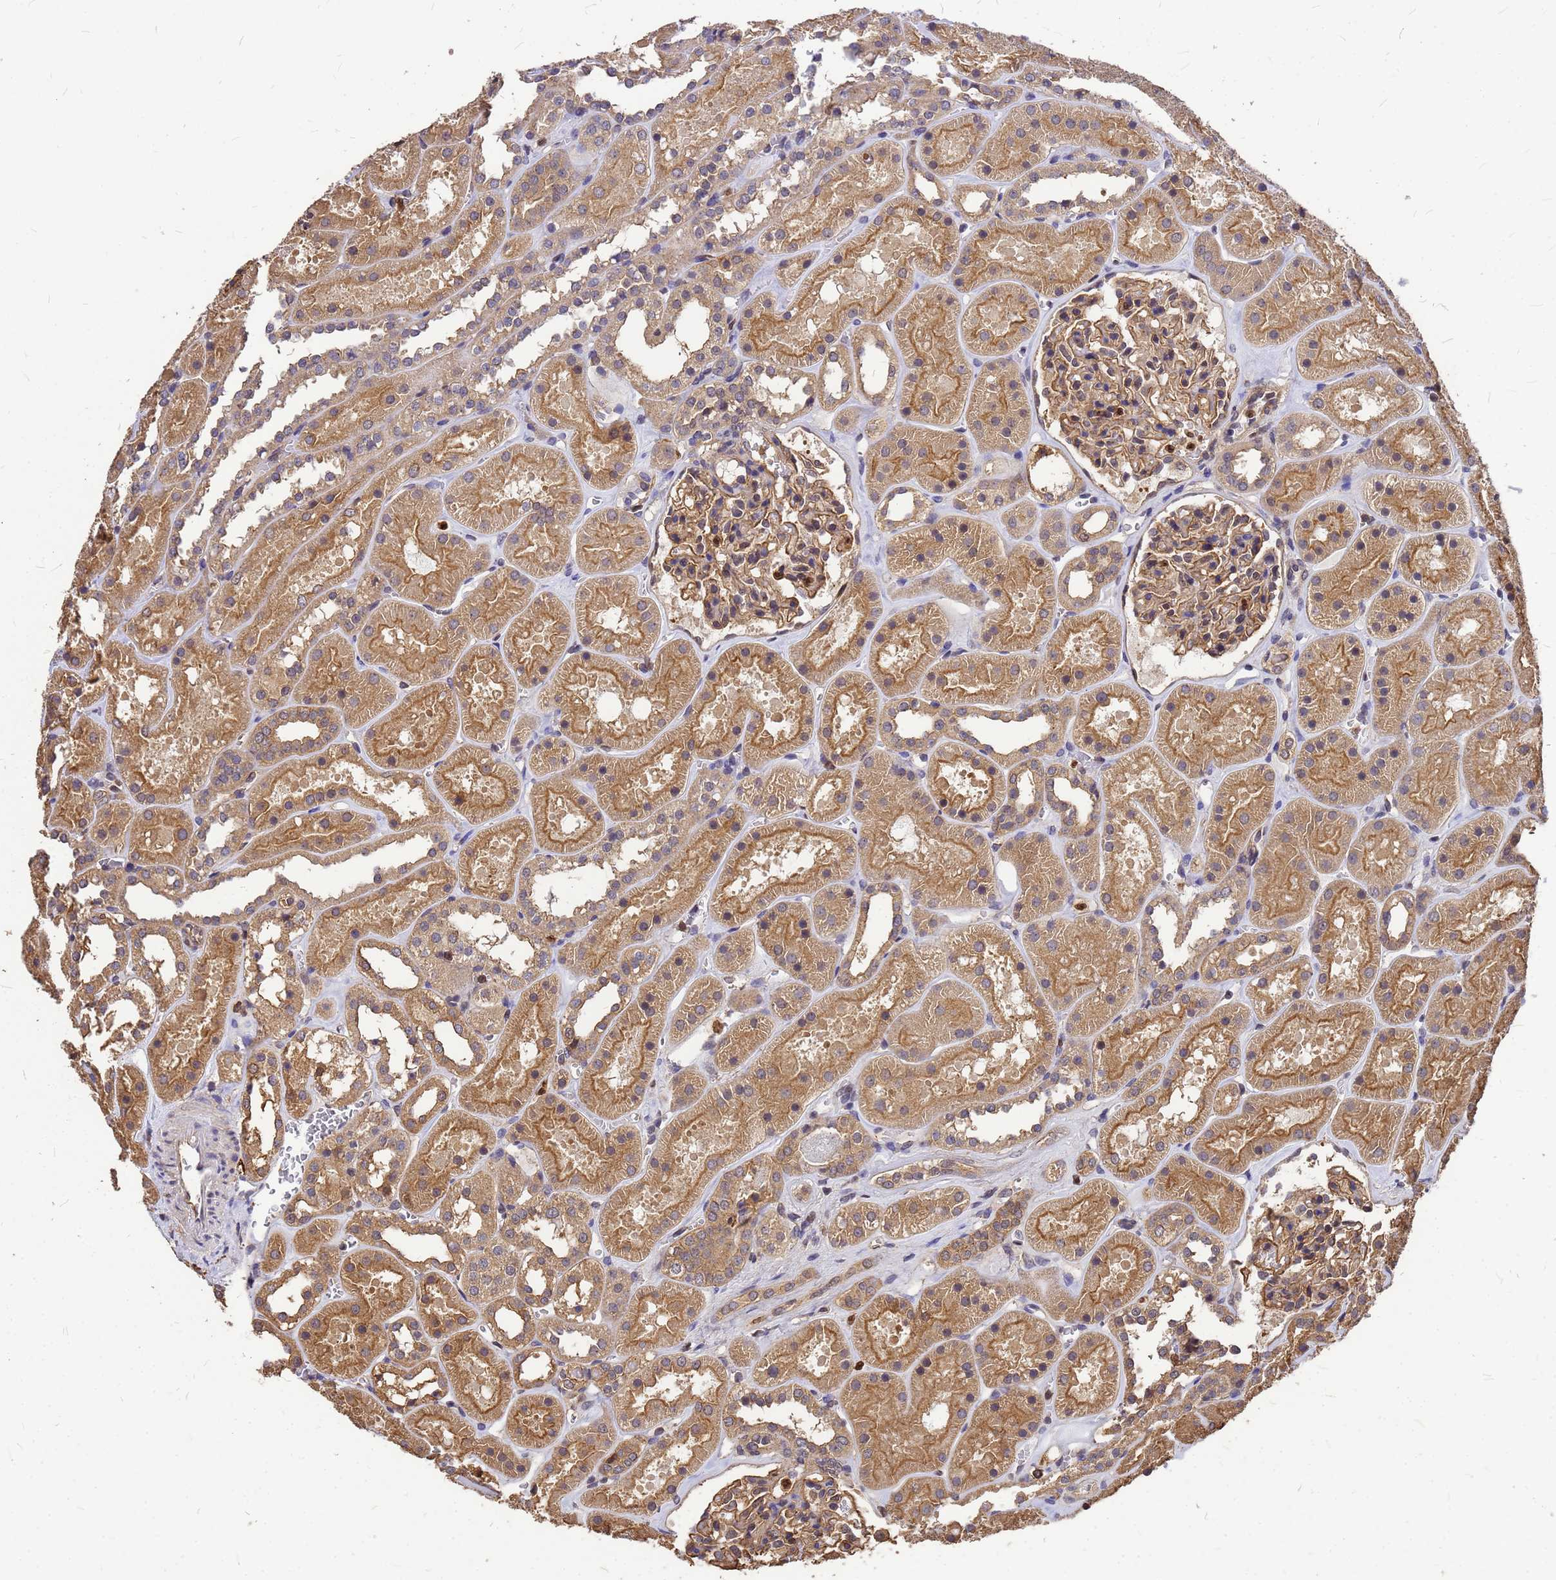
{"staining": {"intensity": "moderate", "quantity": ">75%", "location": "cytoplasmic/membranous,nuclear"}, "tissue": "kidney", "cell_type": "Cells in glomeruli", "image_type": "normal", "snomed": [{"axis": "morphology", "description": "Normal tissue, NOS"}, {"axis": "topography", "description": "Kidney"}], "caption": "Protein staining of normal kidney displays moderate cytoplasmic/membranous,nuclear positivity in about >75% of cells in glomeruli. (DAB (3,3'-diaminobenzidine) IHC, brown staining for protein, blue staining for nuclei).", "gene": "C1orf35", "patient": {"sex": "female", "age": 41}}